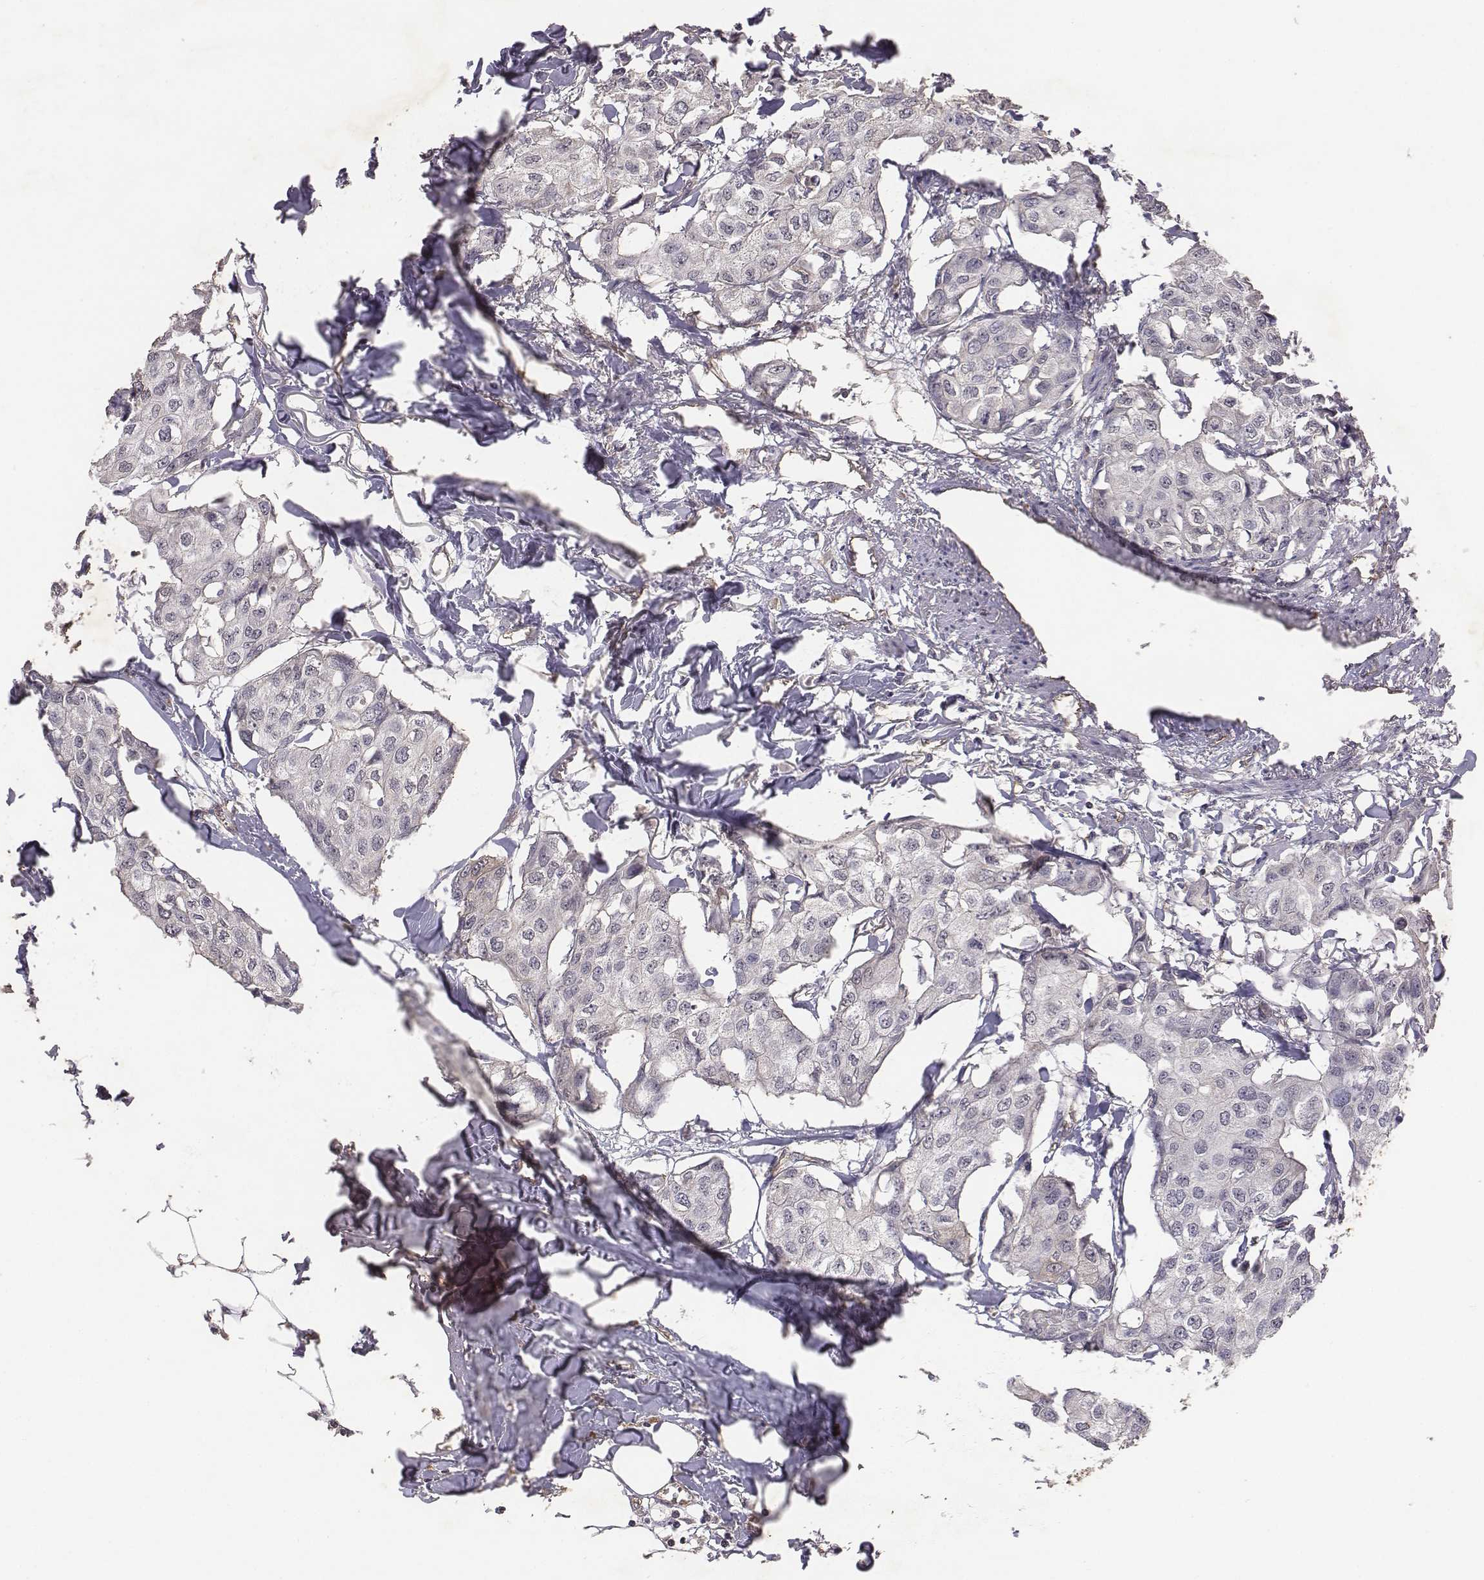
{"staining": {"intensity": "negative", "quantity": "none", "location": "none"}, "tissue": "breast cancer", "cell_type": "Tumor cells", "image_type": "cancer", "snomed": [{"axis": "morphology", "description": "Duct carcinoma"}, {"axis": "topography", "description": "Breast"}], "caption": "There is no significant positivity in tumor cells of infiltrating ductal carcinoma (breast).", "gene": "PTPRG", "patient": {"sex": "female", "age": 80}}